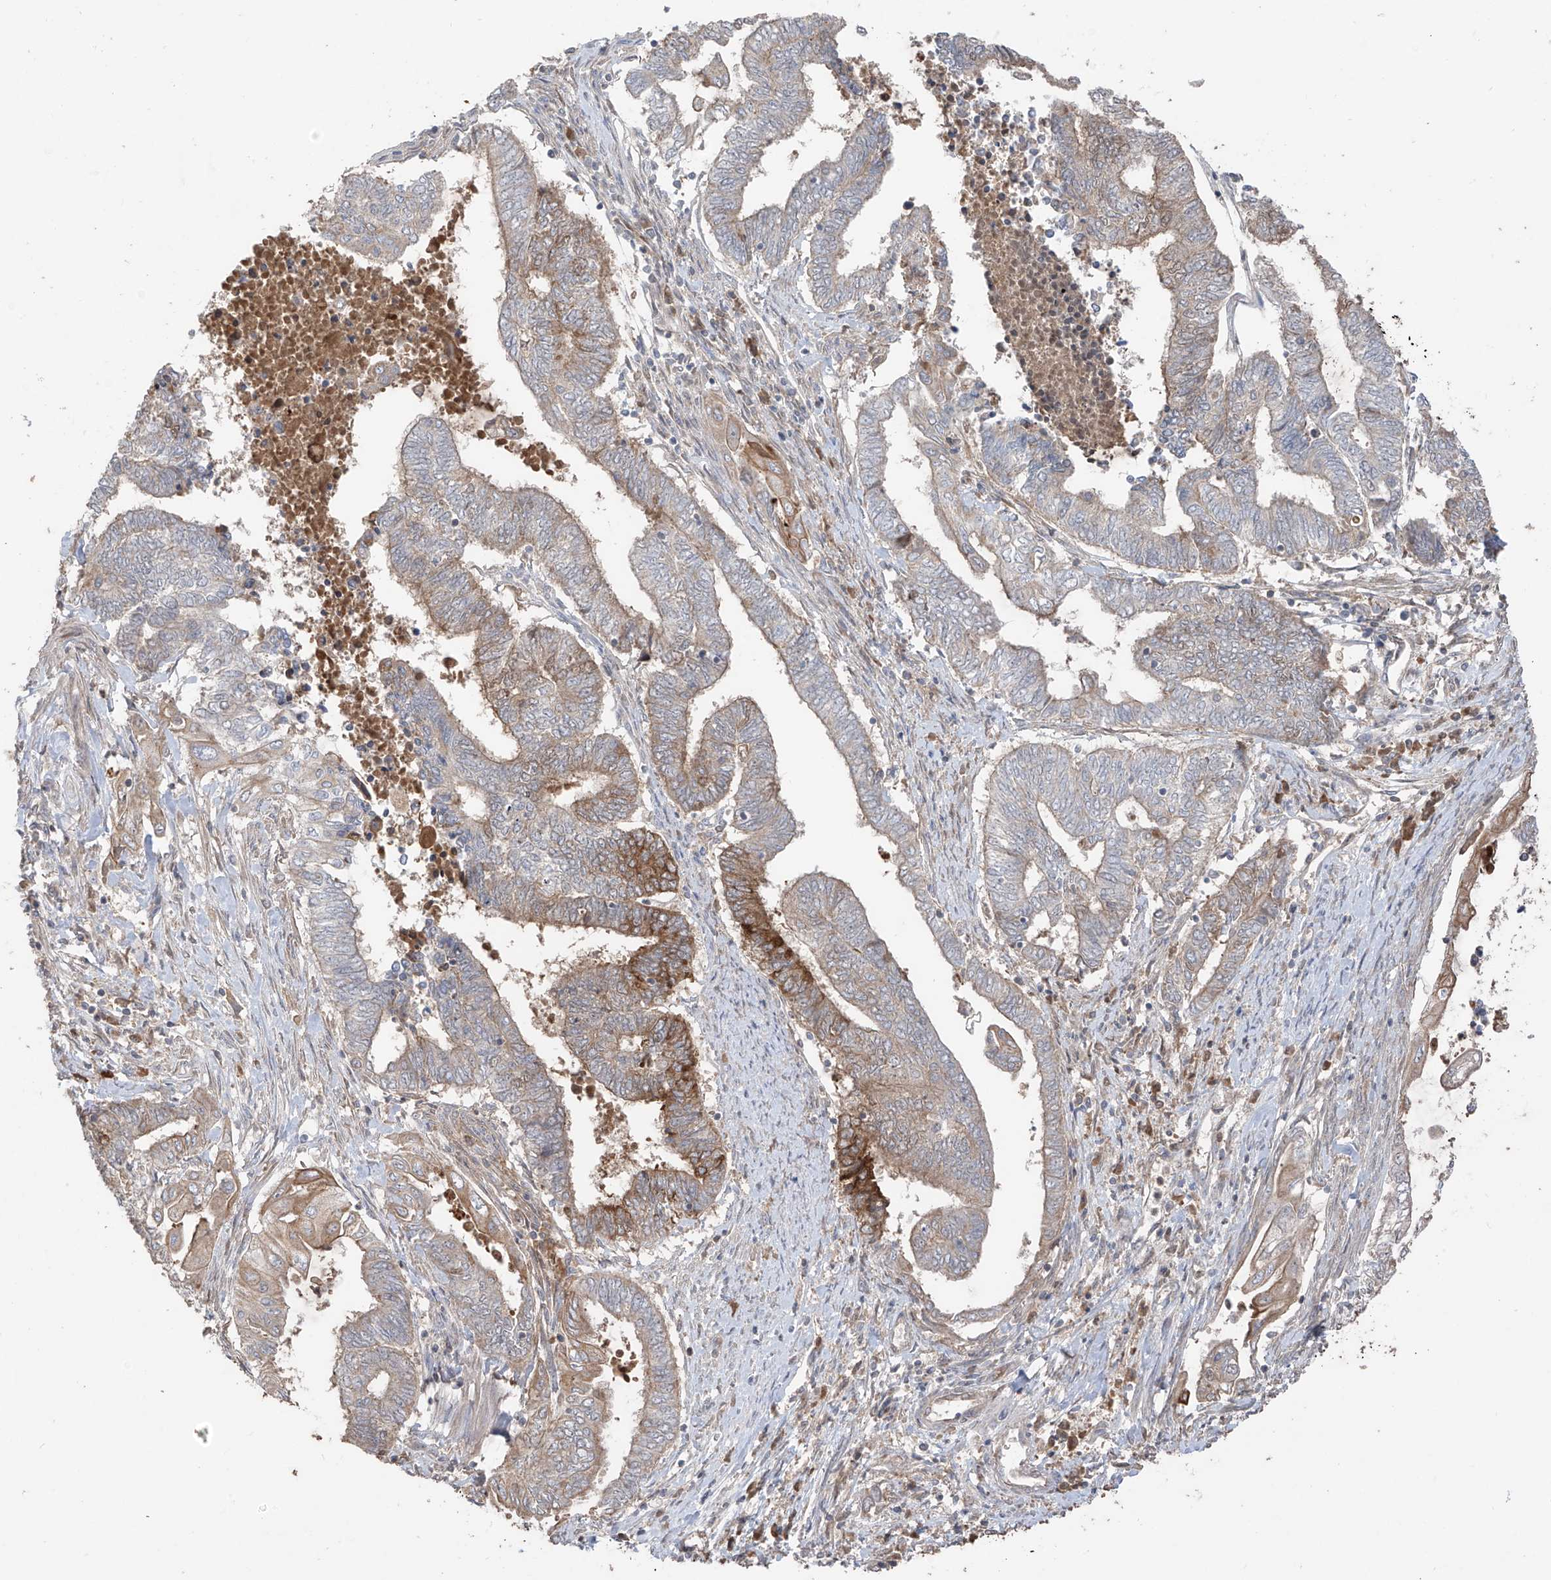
{"staining": {"intensity": "moderate", "quantity": "<25%", "location": "cytoplasmic/membranous"}, "tissue": "endometrial cancer", "cell_type": "Tumor cells", "image_type": "cancer", "snomed": [{"axis": "morphology", "description": "Adenocarcinoma, NOS"}, {"axis": "topography", "description": "Uterus"}, {"axis": "topography", "description": "Endometrium"}], "caption": "The immunohistochemical stain highlights moderate cytoplasmic/membranous expression in tumor cells of adenocarcinoma (endometrial) tissue.", "gene": "COLGALT2", "patient": {"sex": "female", "age": 70}}